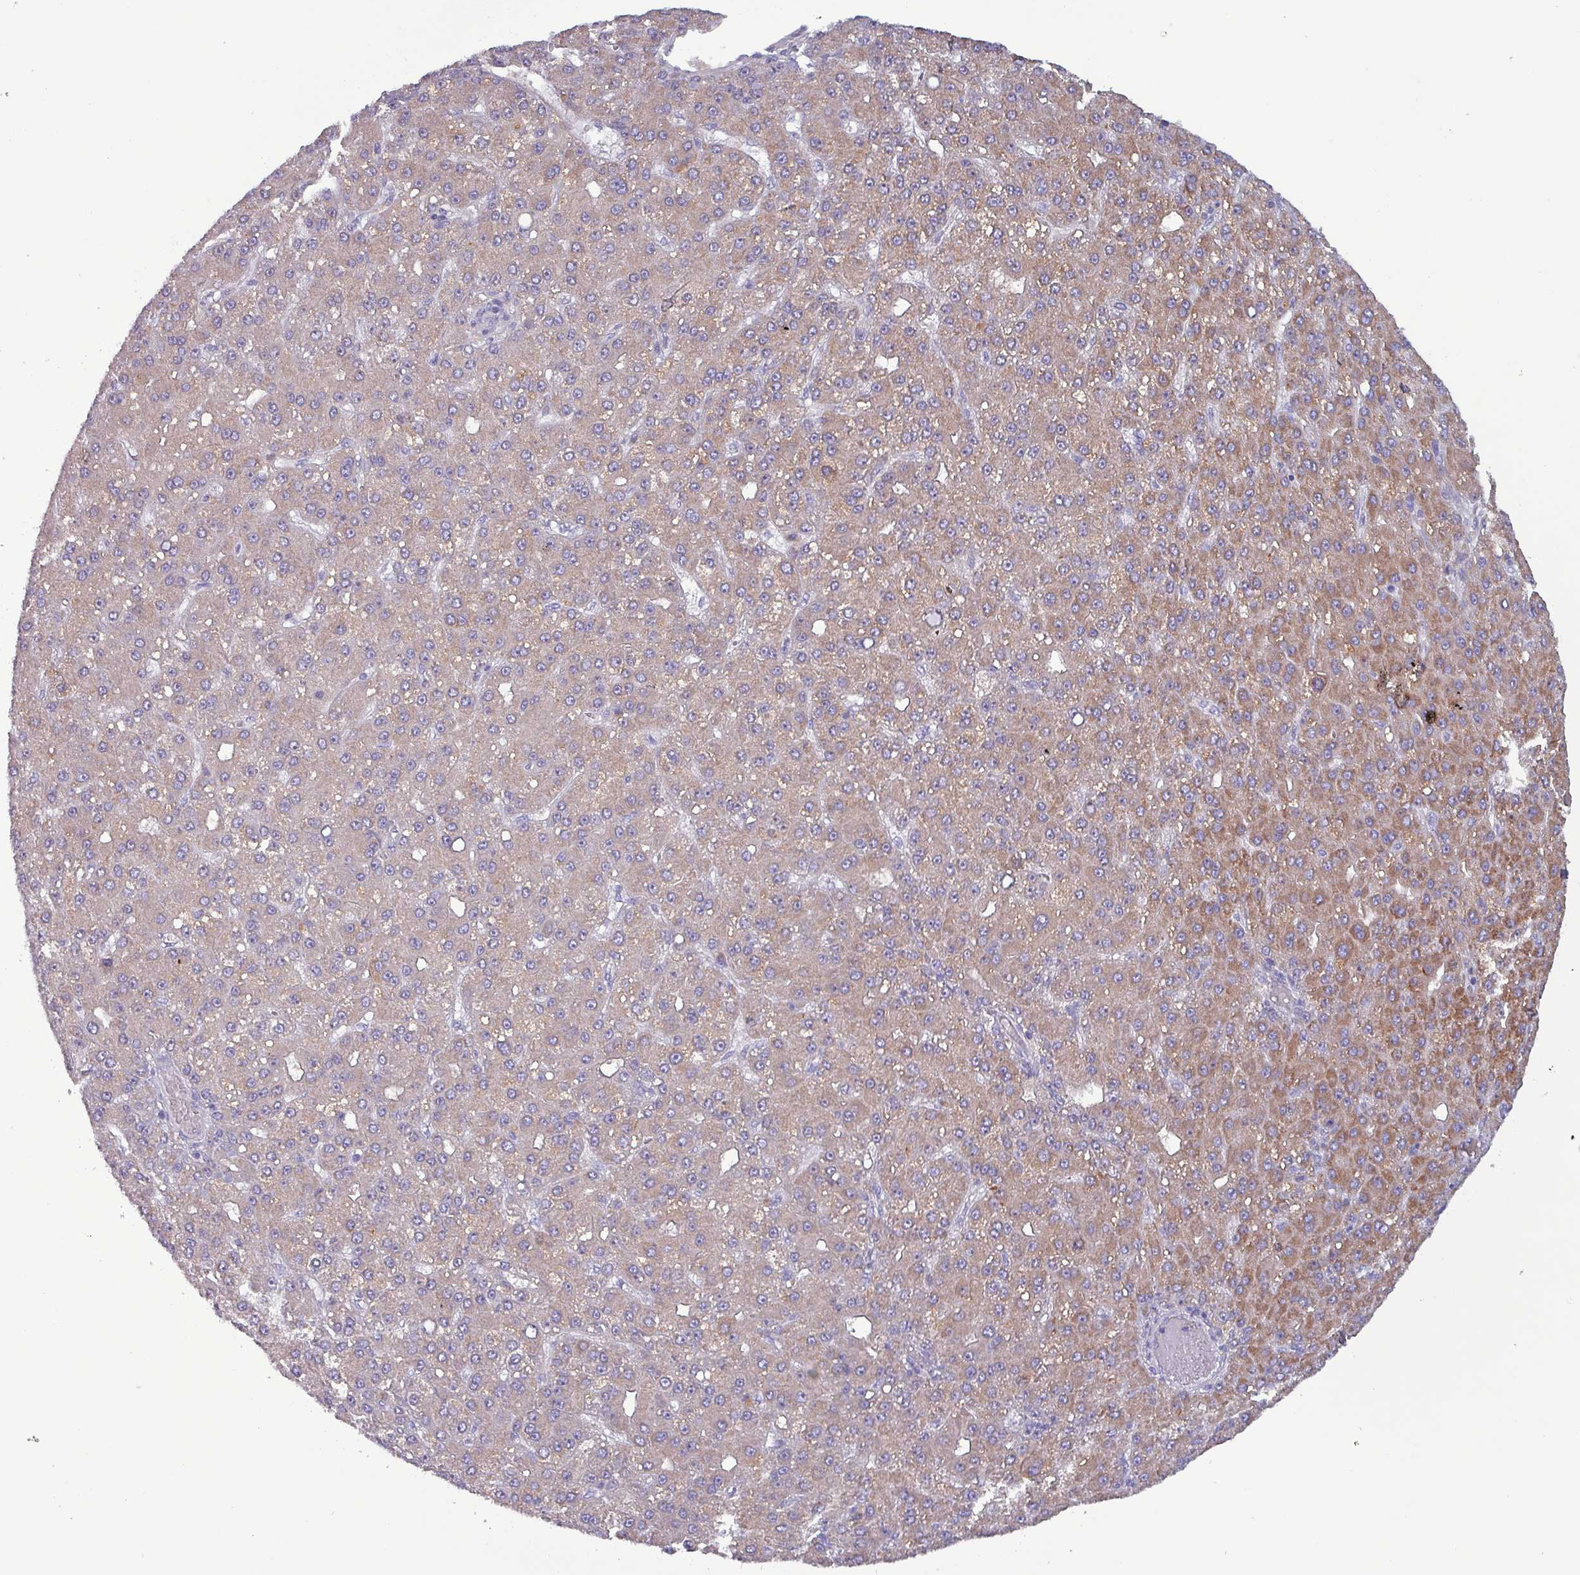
{"staining": {"intensity": "moderate", "quantity": ">75%", "location": "cytoplasmic/membranous"}, "tissue": "liver cancer", "cell_type": "Tumor cells", "image_type": "cancer", "snomed": [{"axis": "morphology", "description": "Carcinoma, Hepatocellular, NOS"}, {"axis": "topography", "description": "Liver"}], "caption": "Moderate cytoplasmic/membranous protein expression is seen in approximately >75% of tumor cells in liver cancer.", "gene": "HSD3B7", "patient": {"sex": "male", "age": 67}}